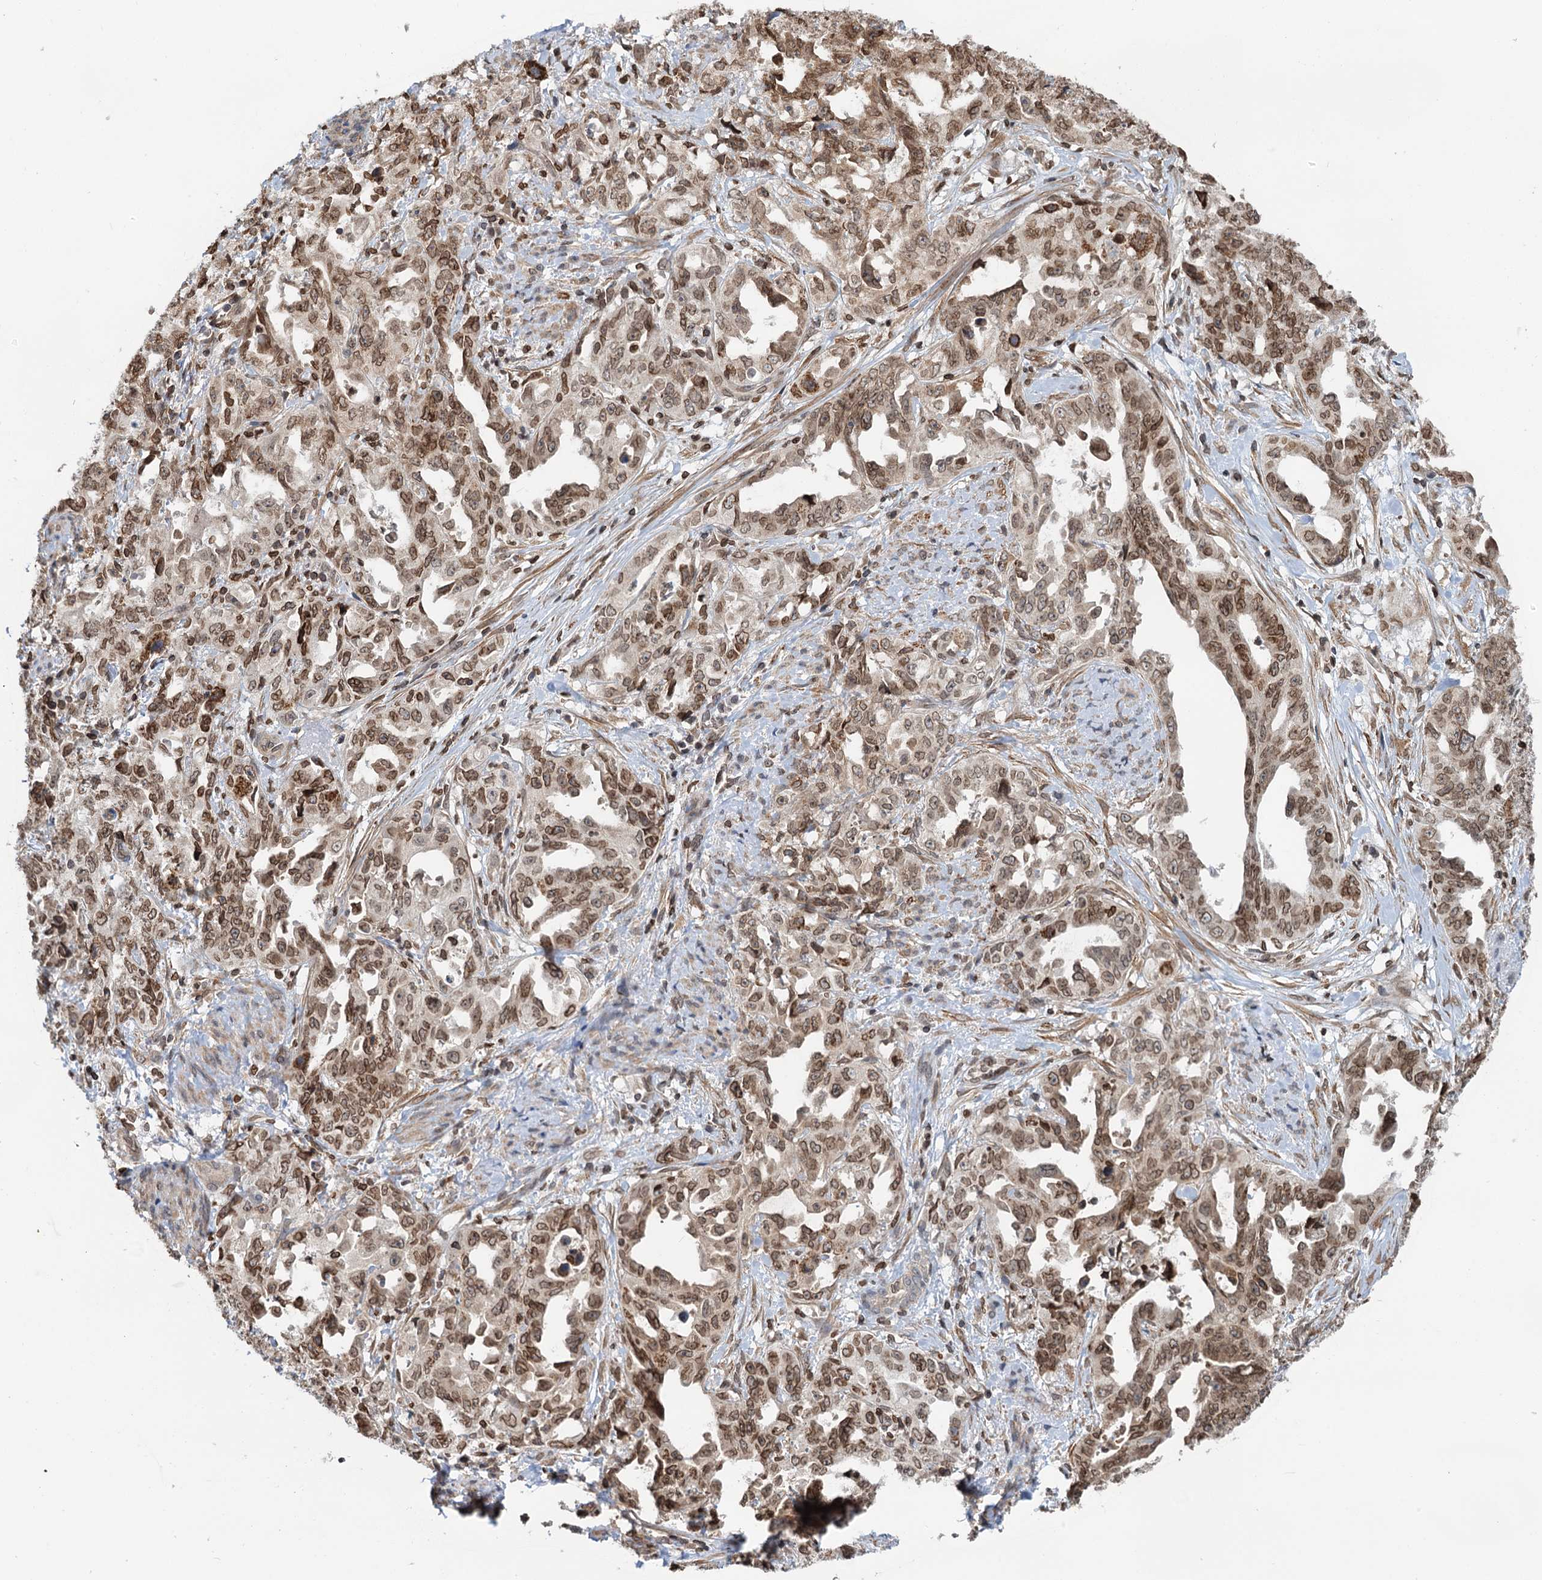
{"staining": {"intensity": "moderate", "quantity": ">75%", "location": "nuclear"}, "tissue": "endometrial cancer", "cell_type": "Tumor cells", "image_type": "cancer", "snomed": [{"axis": "morphology", "description": "Adenocarcinoma, NOS"}, {"axis": "topography", "description": "Endometrium"}], "caption": "Protein expression analysis of human endometrial cancer (adenocarcinoma) reveals moderate nuclear positivity in about >75% of tumor cells.", "gene": "ZC3H13", "patient": {"sex": "female", "age": 65}}